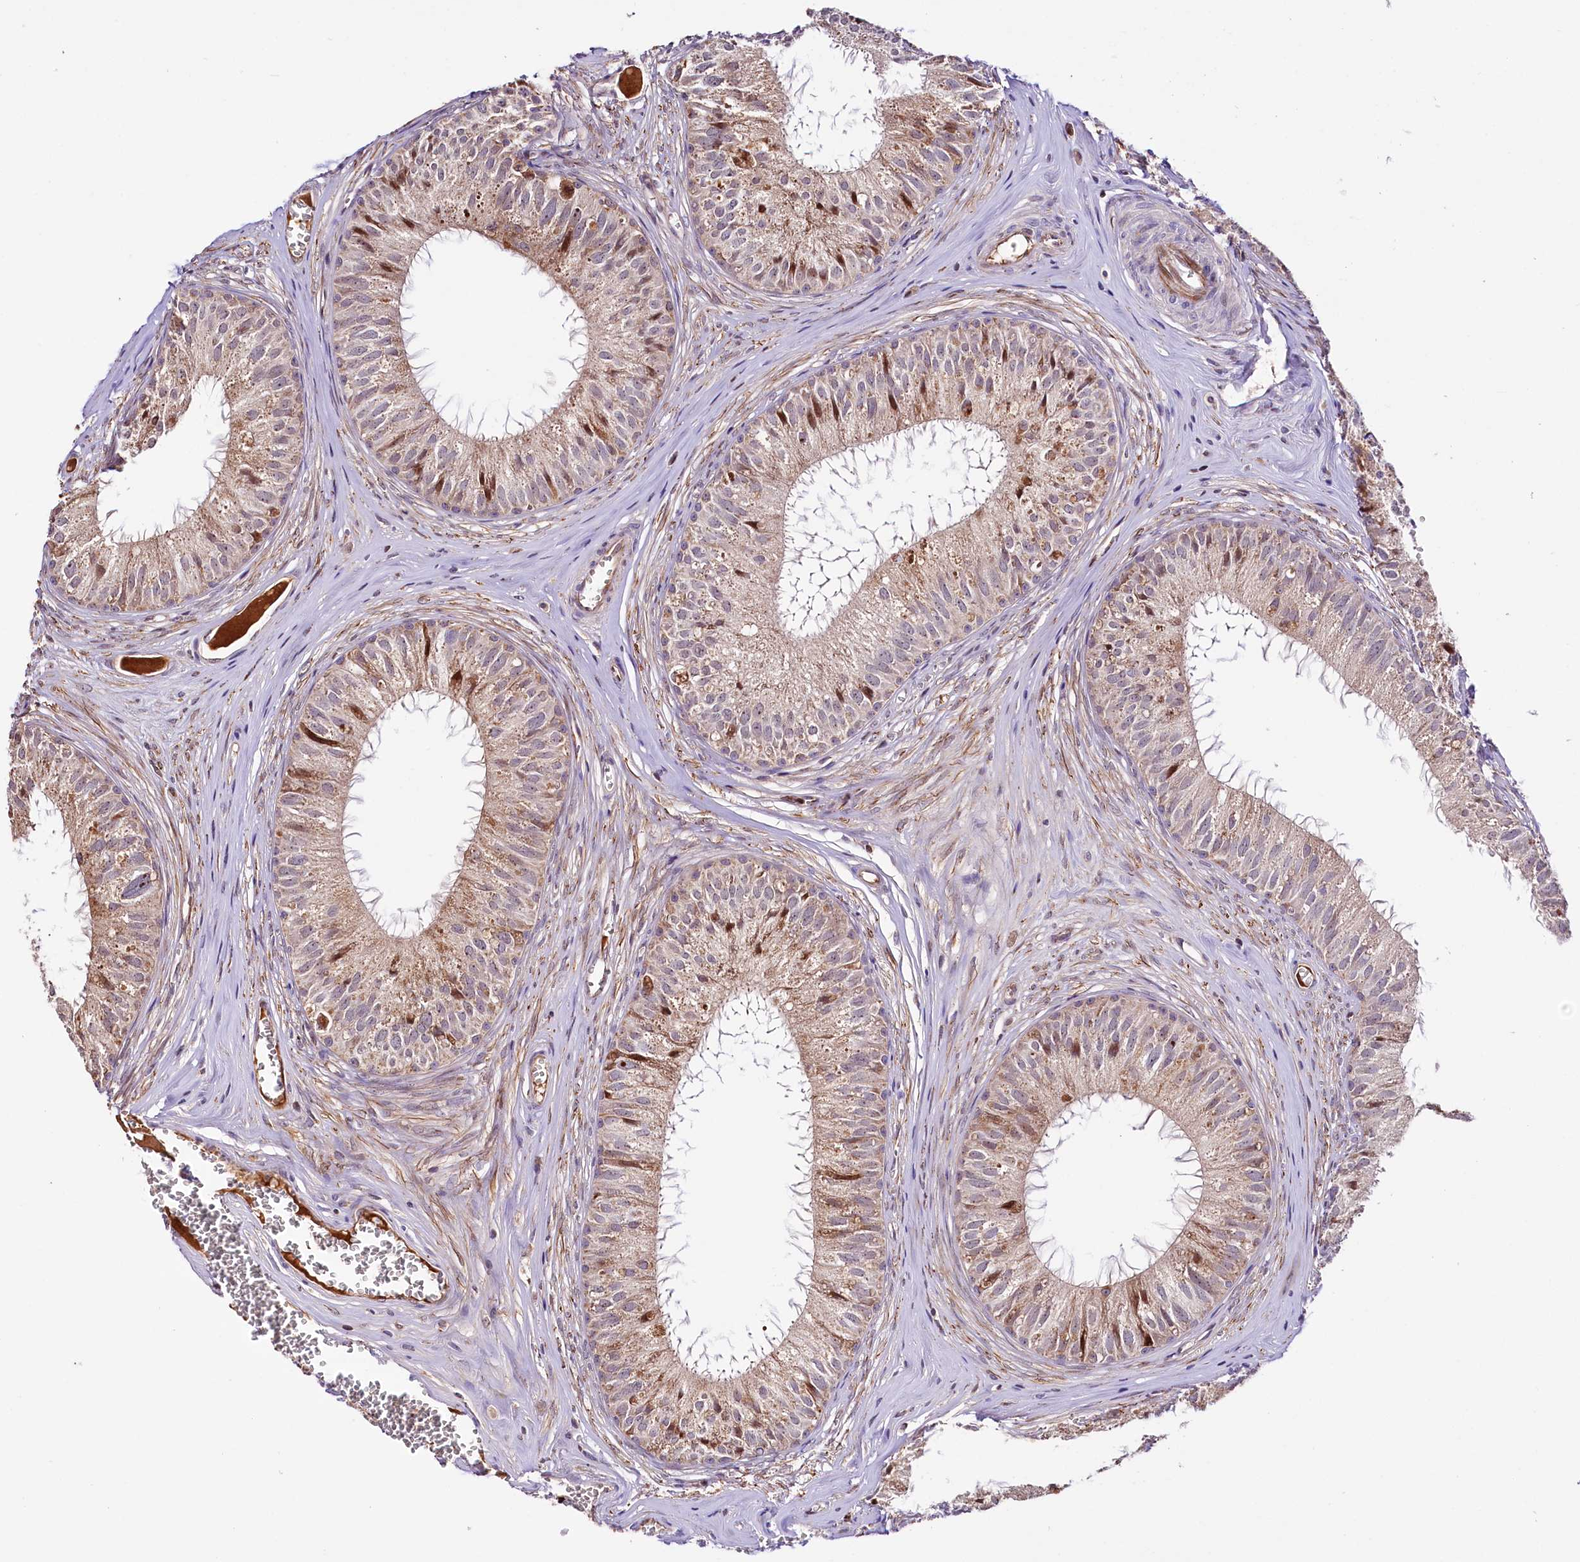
{"staining": {"intensity": "moderate", "quantity": "<25%", "location": "cytoplasmic/membranous"}, "tissue": "epididymis", "cell_type": "Glandular cells", "image_type": "normal", "snomed": [{"axis": "morphology", "description": "Normal tissue, NOS"}, {"axis": "topography", "description": "Epididymis"}], "caption": "This photomicrograph reveals IHC staining of normal human epididymis, with low moderate cytoplasmic/membranous expression in approximately <25% of glandular cells.", "gene": "ST7", "patient": {"sex": "male", "age": 36}}